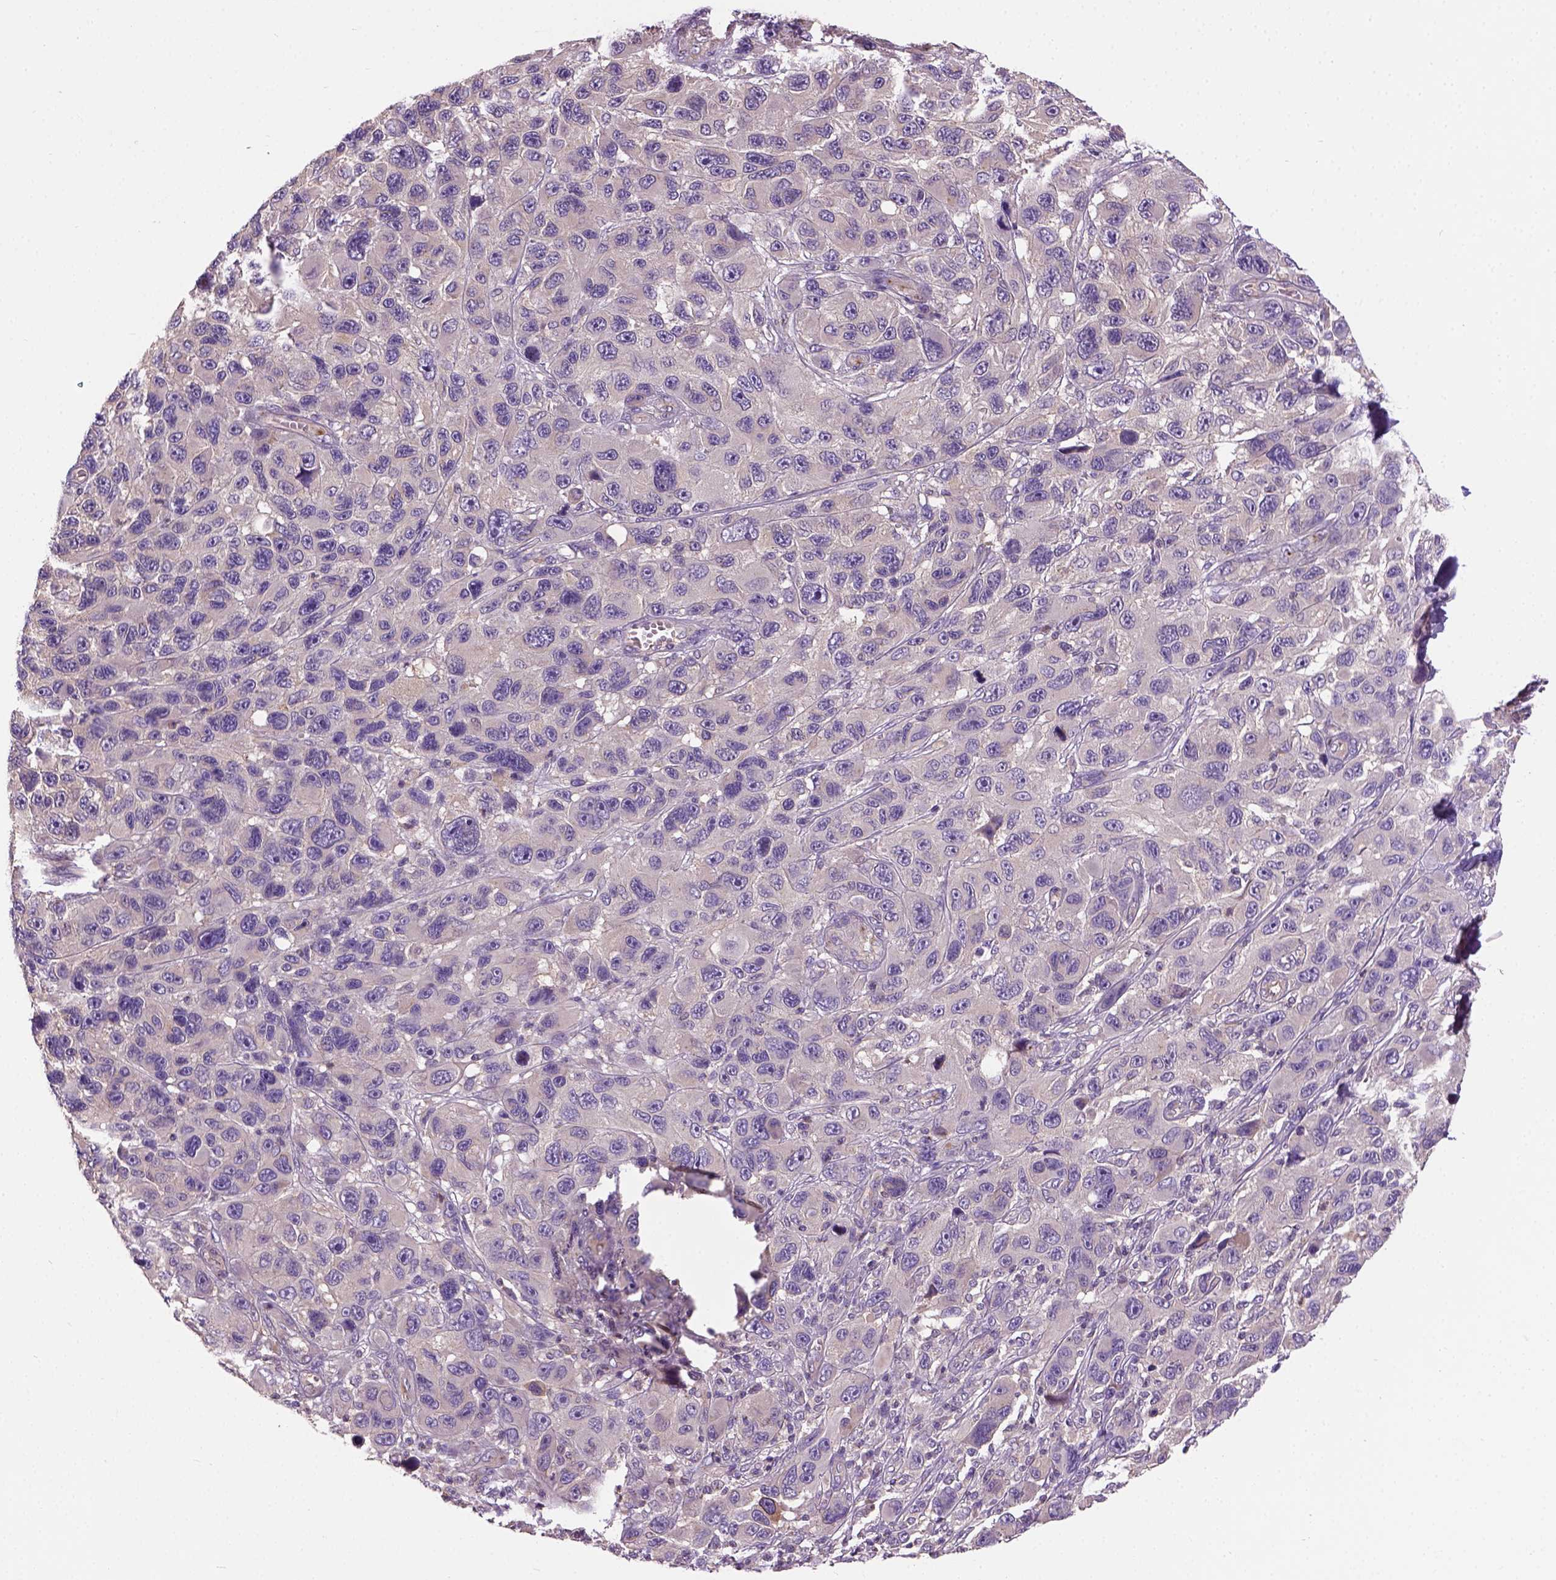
{"staining": {"intensity": "weak", "quantity": "<25%", "location": "cytoplasmic/membranous"}, "tissue": "melanoma", "cell_type": "Tumor cells", "image_type": "cancer", "snomed": [{"axis": "morphology", "description": "Malignant melanoma, NOS"}, {"axis": "topography", "description": "Skin"}], "caption": "Immunohistochemical staining of malignant melanoma exhibits no significant expression in tumor cells.", "gene": "CRACR2A", "patient": {"sex": "male", "age": 53}}